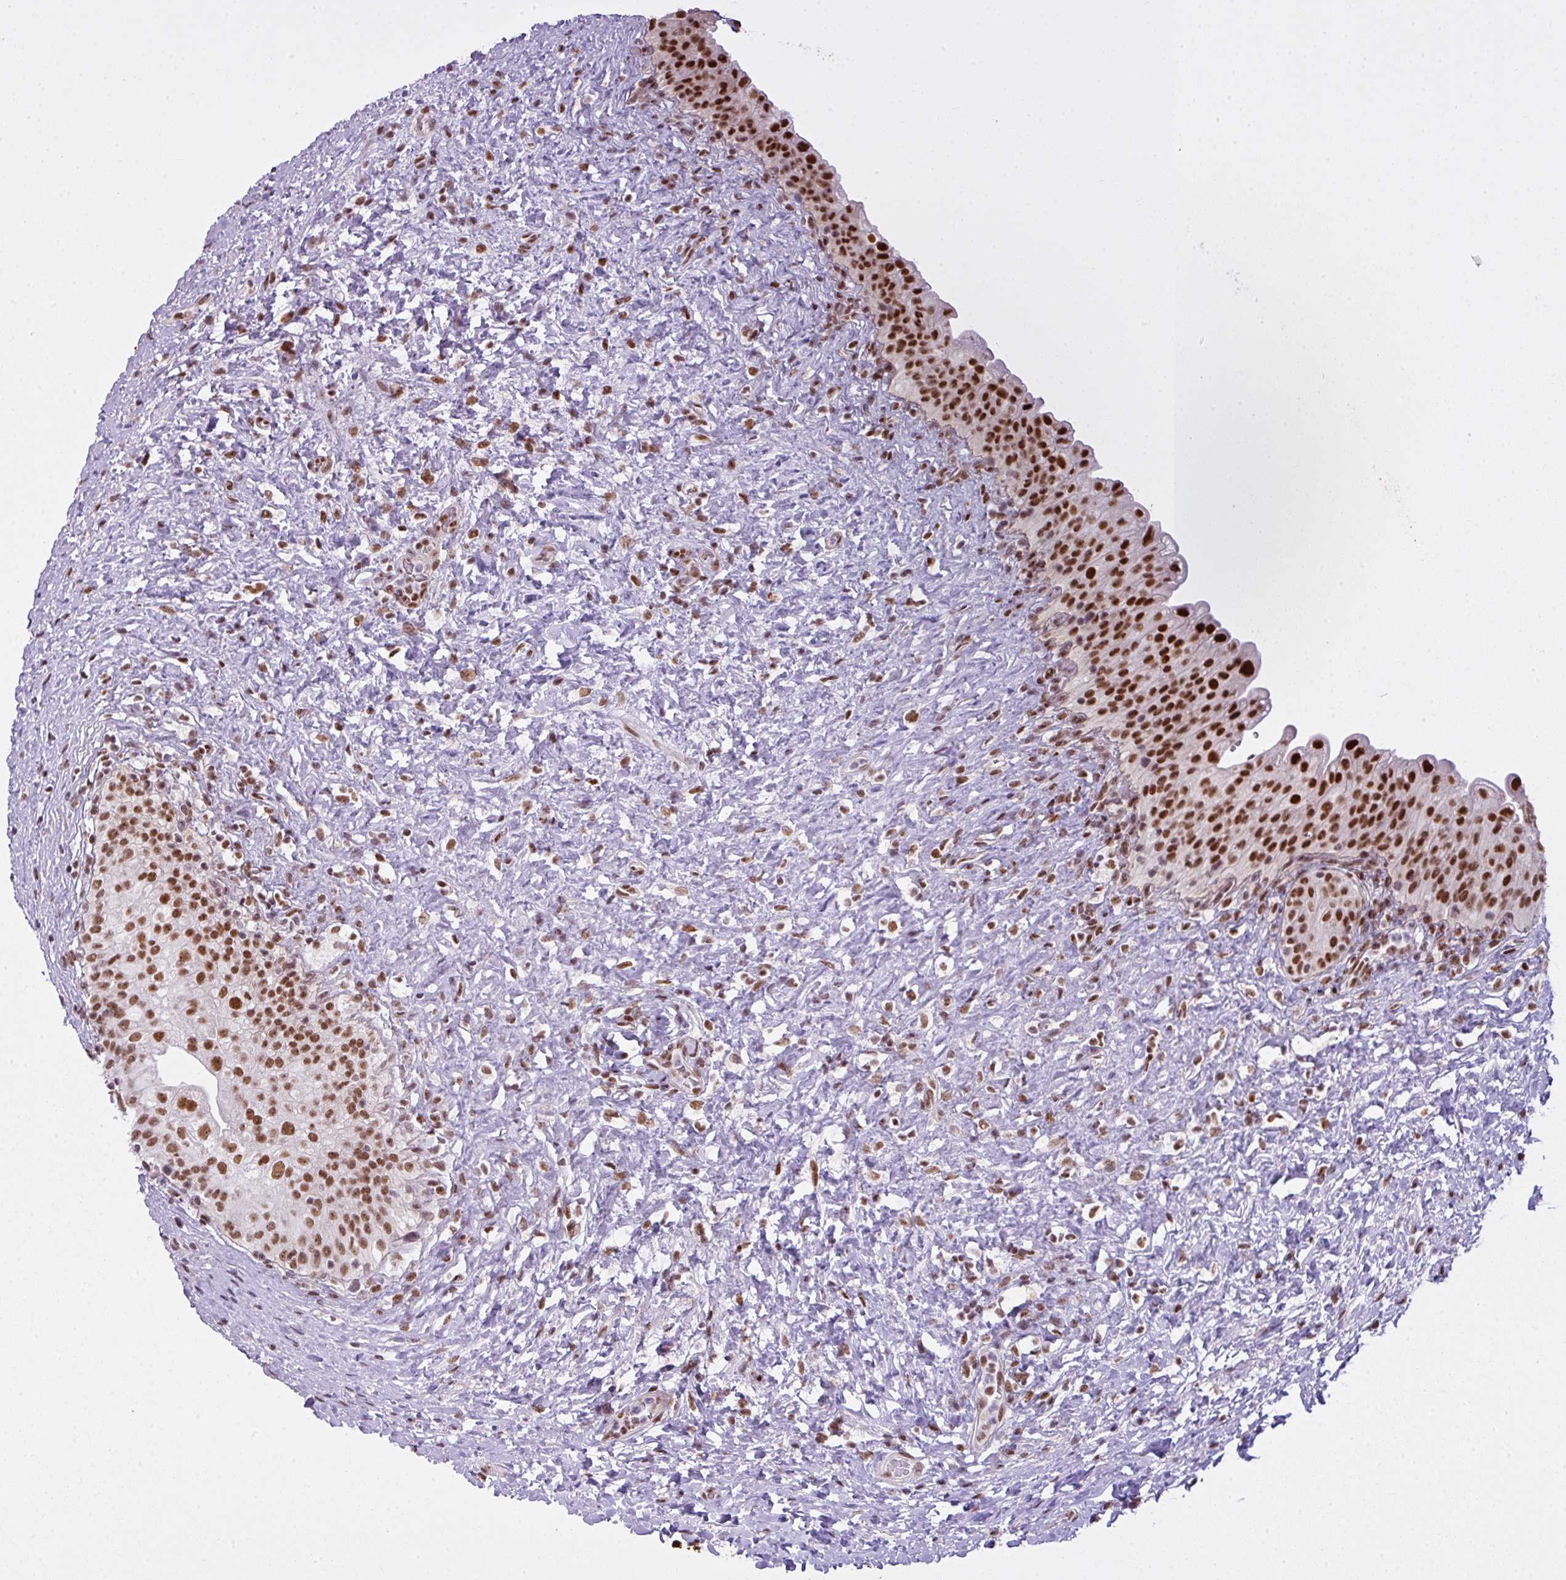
{"staining": {"intensity": "strong", "quantity": ">75%", "location": "nuclear"}, "tissue": "urinary bladder", "cell_type": "Urothelial cells", "image_type": "normal", "snomed": [{"axis": "morphology", "description": "Normal tissue, NOS"}, {"axis": "topography", "description": "Urinary bladder"}], "caption": "Human urinary bladder stained with a brown dye reveals strong nuclear positive staining in about >75% of urothelial cells.", "gene": "ARL6IP4", "patient": {"sex": "female", "age": 27}}